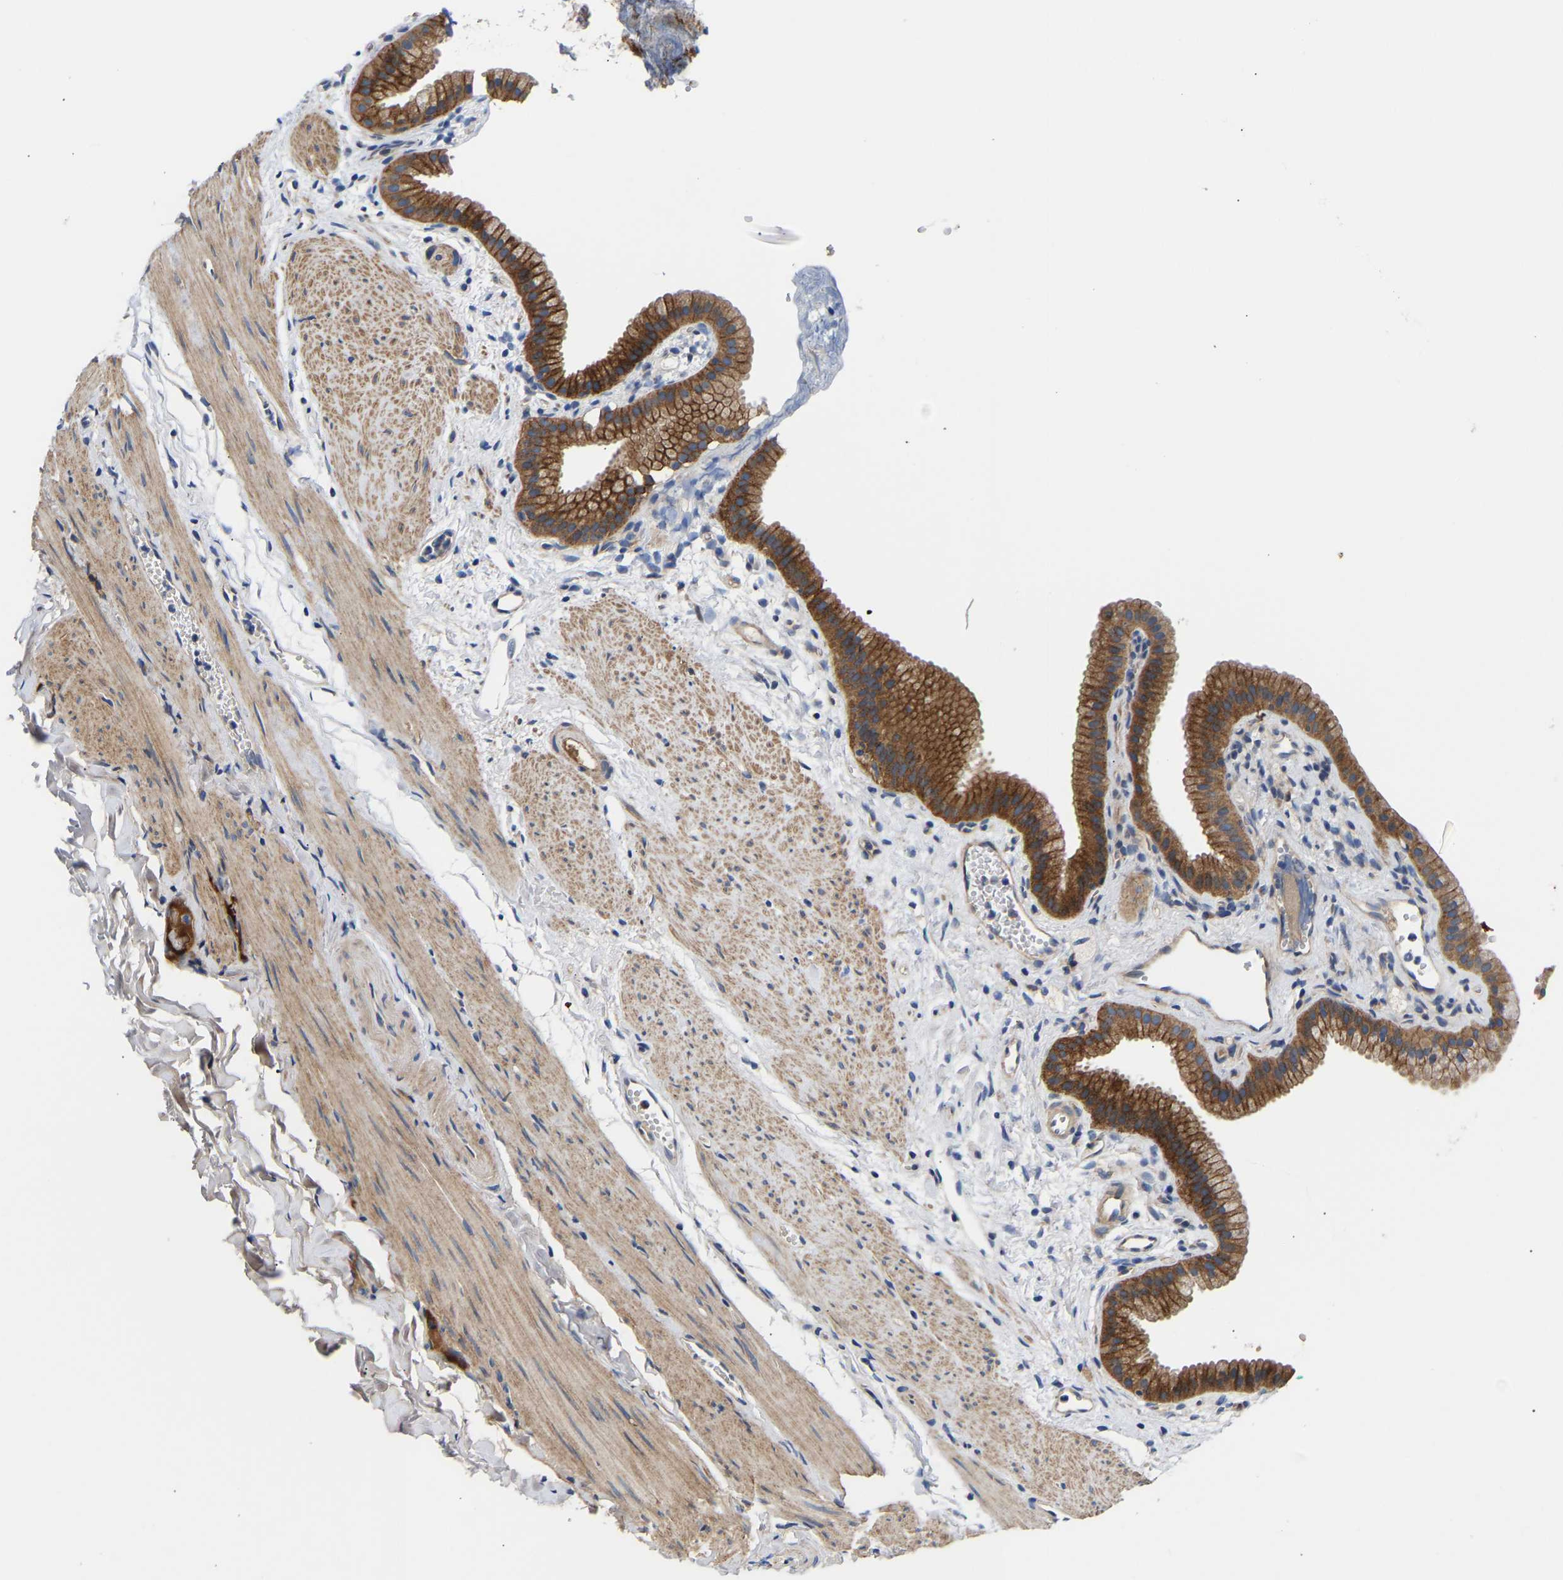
{"staining": {"intensity": "strong", "quantity": ">75%", "location": "cytoplasmic/membranous"}, "tissue": "gallbladder", "cell_type": "Glandular cells", "image_type": "normal", "snomed": [{"axis": "morphology", "description": "Normal tissue, NOS"}, {"axis": "topography", "description": "Gallbladder"}], "caption": "Immunohistochemical staining of benign gallbladder displays high levels of strong cytoplasmic/membranous staining in approximately >75% of glandular cells. (brown staining indicates protein expression, while blue staining denotes nuclei).", "gene": "AIMP2", "patient": {"sex": "female", "age": 64}}